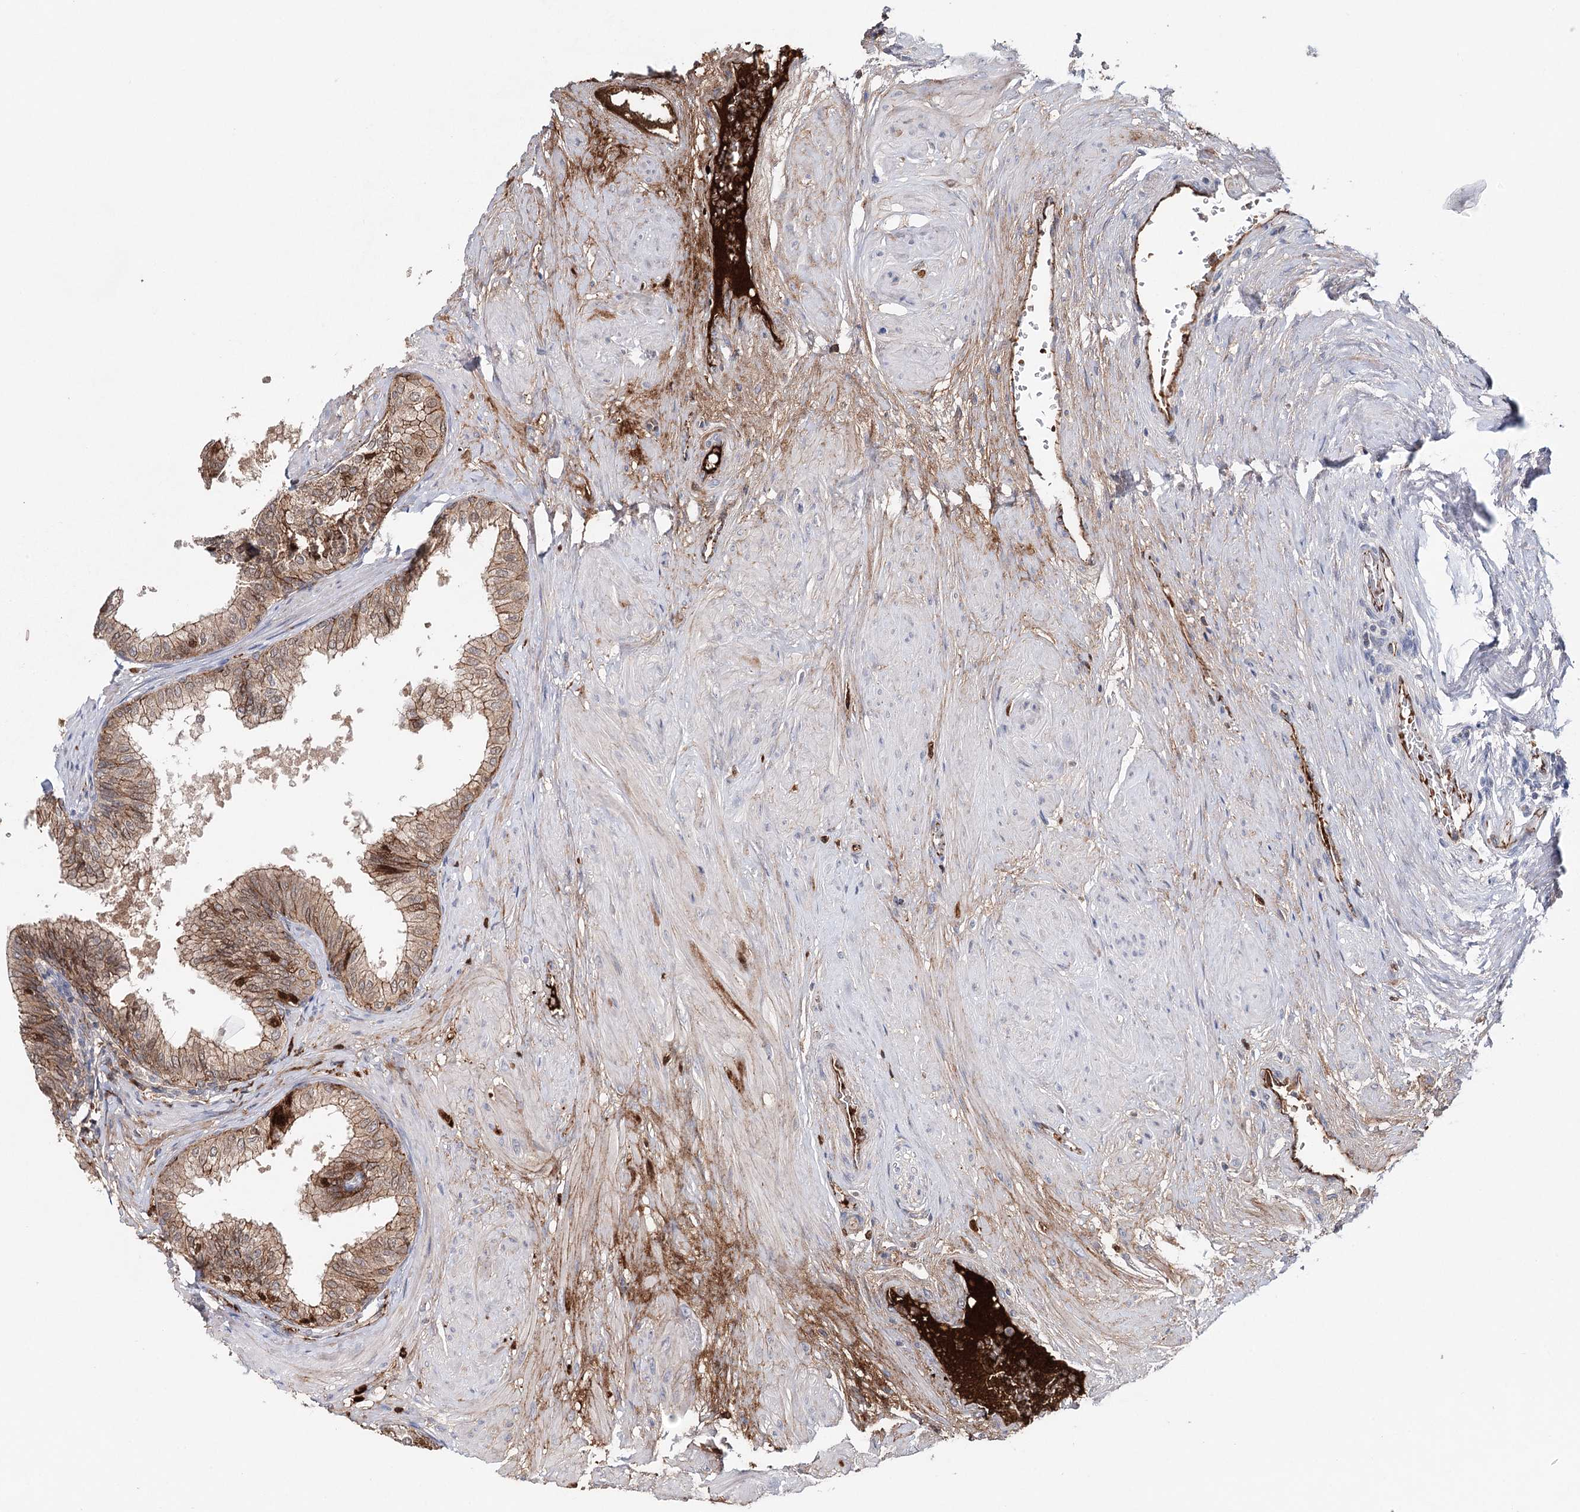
{"staining": {"intensity": "strong", "quantity": ">75%", "location": "cytoplasmic/membranous"}, "tissue": "prostate", "cell_type": "Glandular cells", "image_type": "normal", "snomed": [{"axis": "morphology", "description": "Normal tissue, NOS"}, {"axis": "topography", "description": "Prostate"}], "caption": "Prostate stained with immunohistochemistry displays strong cytoplasmic/membranous staining in about >75% of glandular cells. Ihc stains the protein in brown and the nuclei are stained blue.", "gene": "PKP4", "patient": {"sex": "male", "age": 60}}